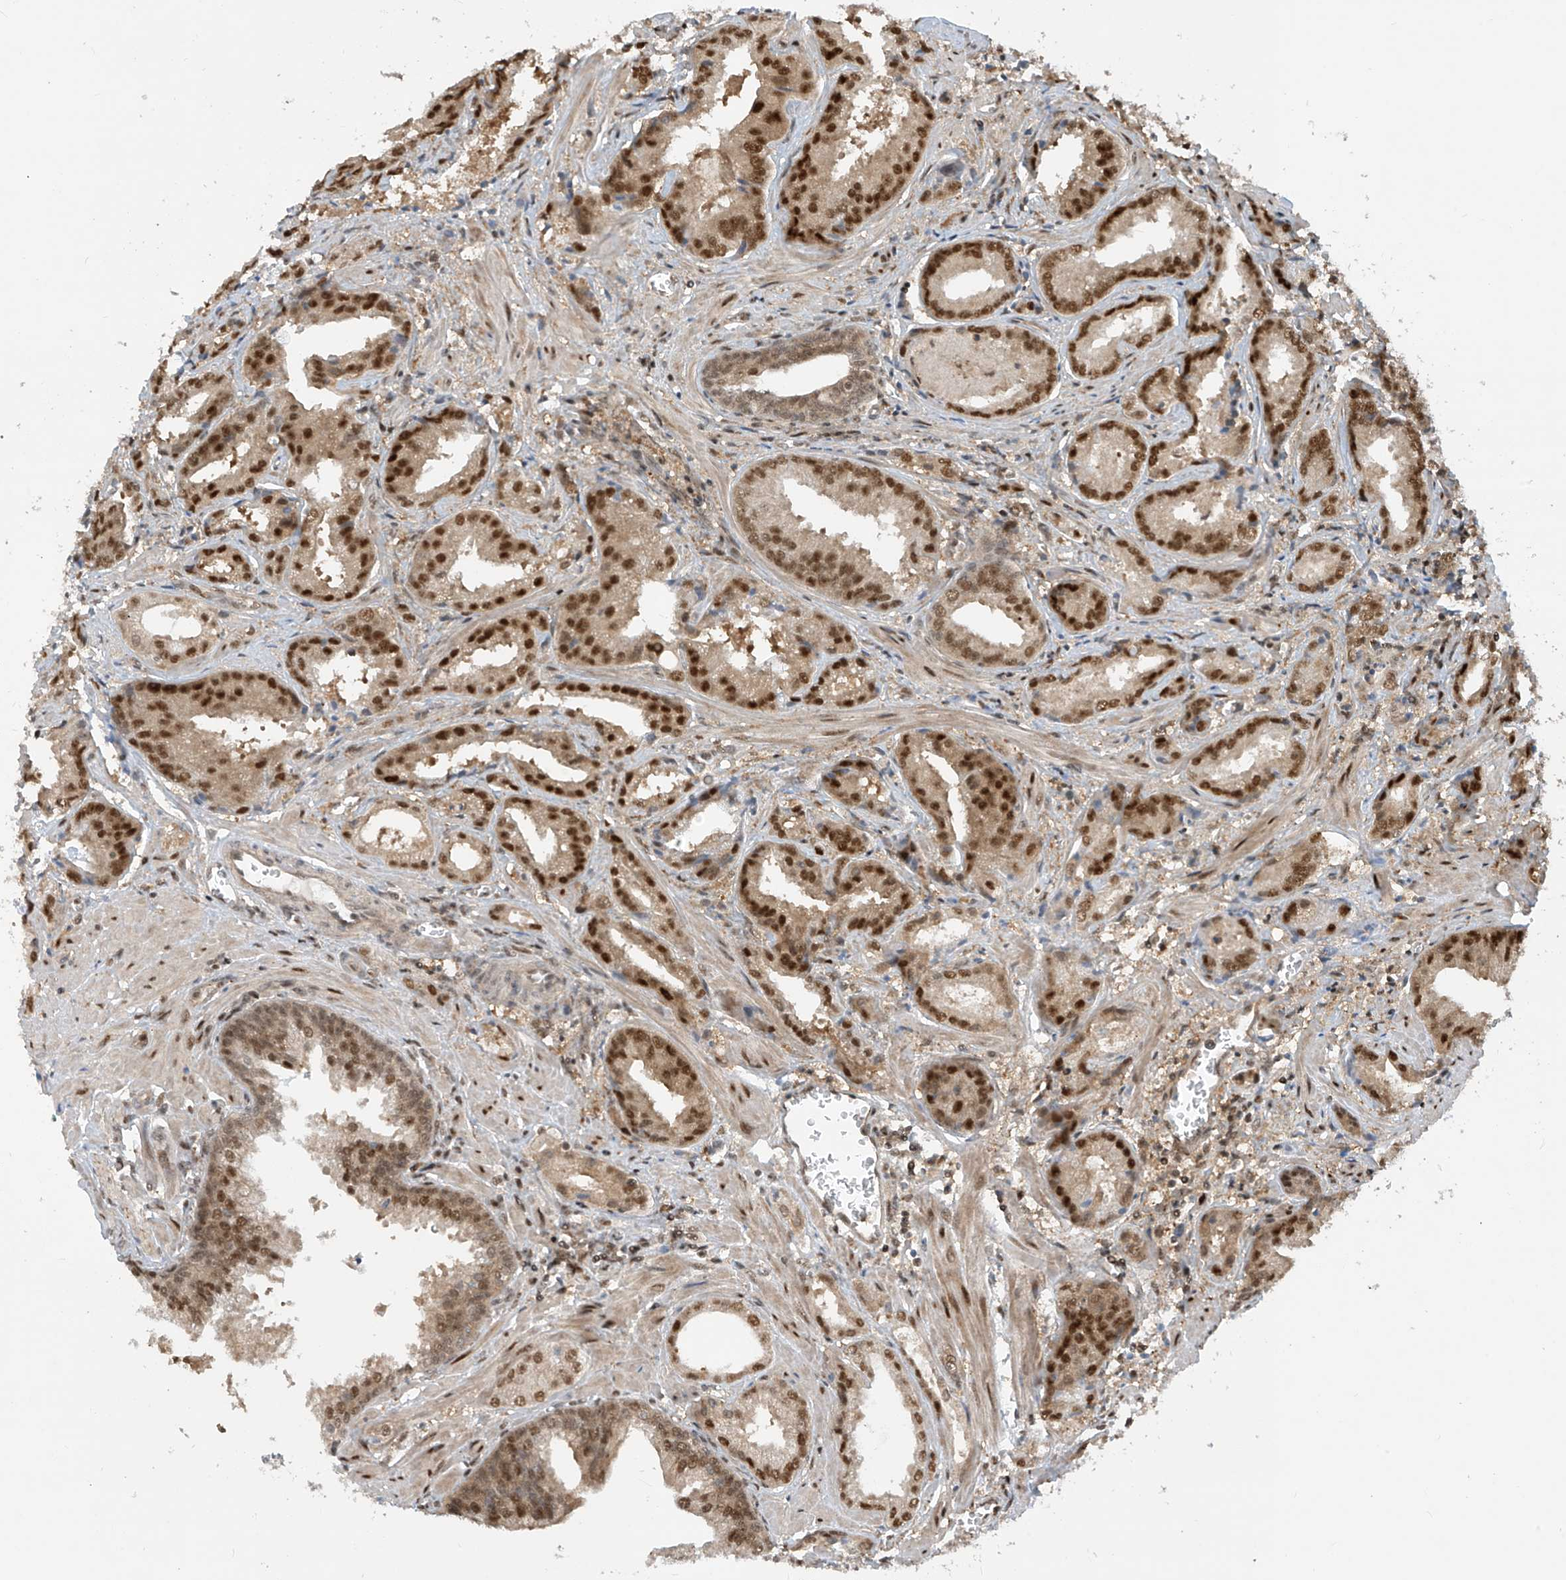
{"staining": {"intensity": "strong", "quantity": ">75%", "location": "nuclear"}, "tissue": "prostate cancer", "cell_type": "Tumor cells", "image_type": "cancer", "snomed": [{"axis": "morphology", "description": "Adenocarcinoma, Low grade"}, {"axis": "topography", "description": "Prostate"}], "caption": "A histopathology image showing strong nuclear staining in approximately >75% of tumor cells in prostate low-grade adenocarcinoma, as visualized by brown immunohistochemical staining.", "gene": "LAGE3", "patient": {"sex": "male", "age": 67}}